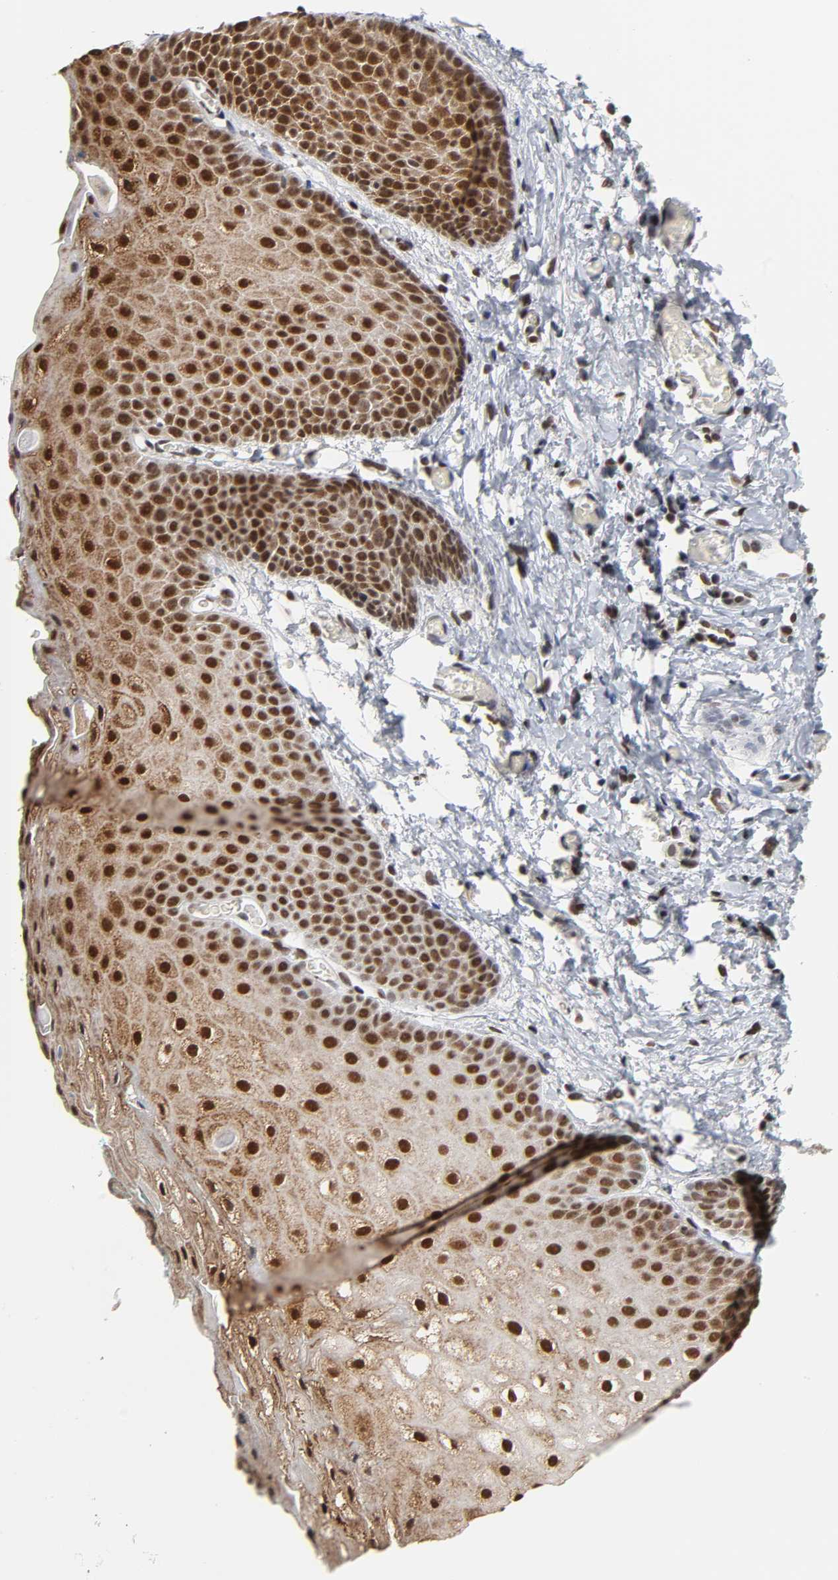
{"staining": {"intensity": "strong", "quantity": ">75%", "location": "cytoplasmic/membranous,nuclear"}, "tissue": "skin", "cell_type": "Epidermal cells", "image_type": "normal", "snomed": [{"axis": "morphology", "description": "Normal tissue, NOS"}, {"axis": "morphology", "description": "Hemorrhoids"}, {"axis": "morphology", "description": "Inflammation, NOS"}, {"axis": "topography", "description": "Anal"}], "caption": "This photomicrograph demonstrates IHC staining of benign human skin, with high strong cytoplasmic/membranous,nuclear expression in about >75% of epidermal cells.", "gene": "TRIM33", "patient": {"sex": "male", "age": 60}}